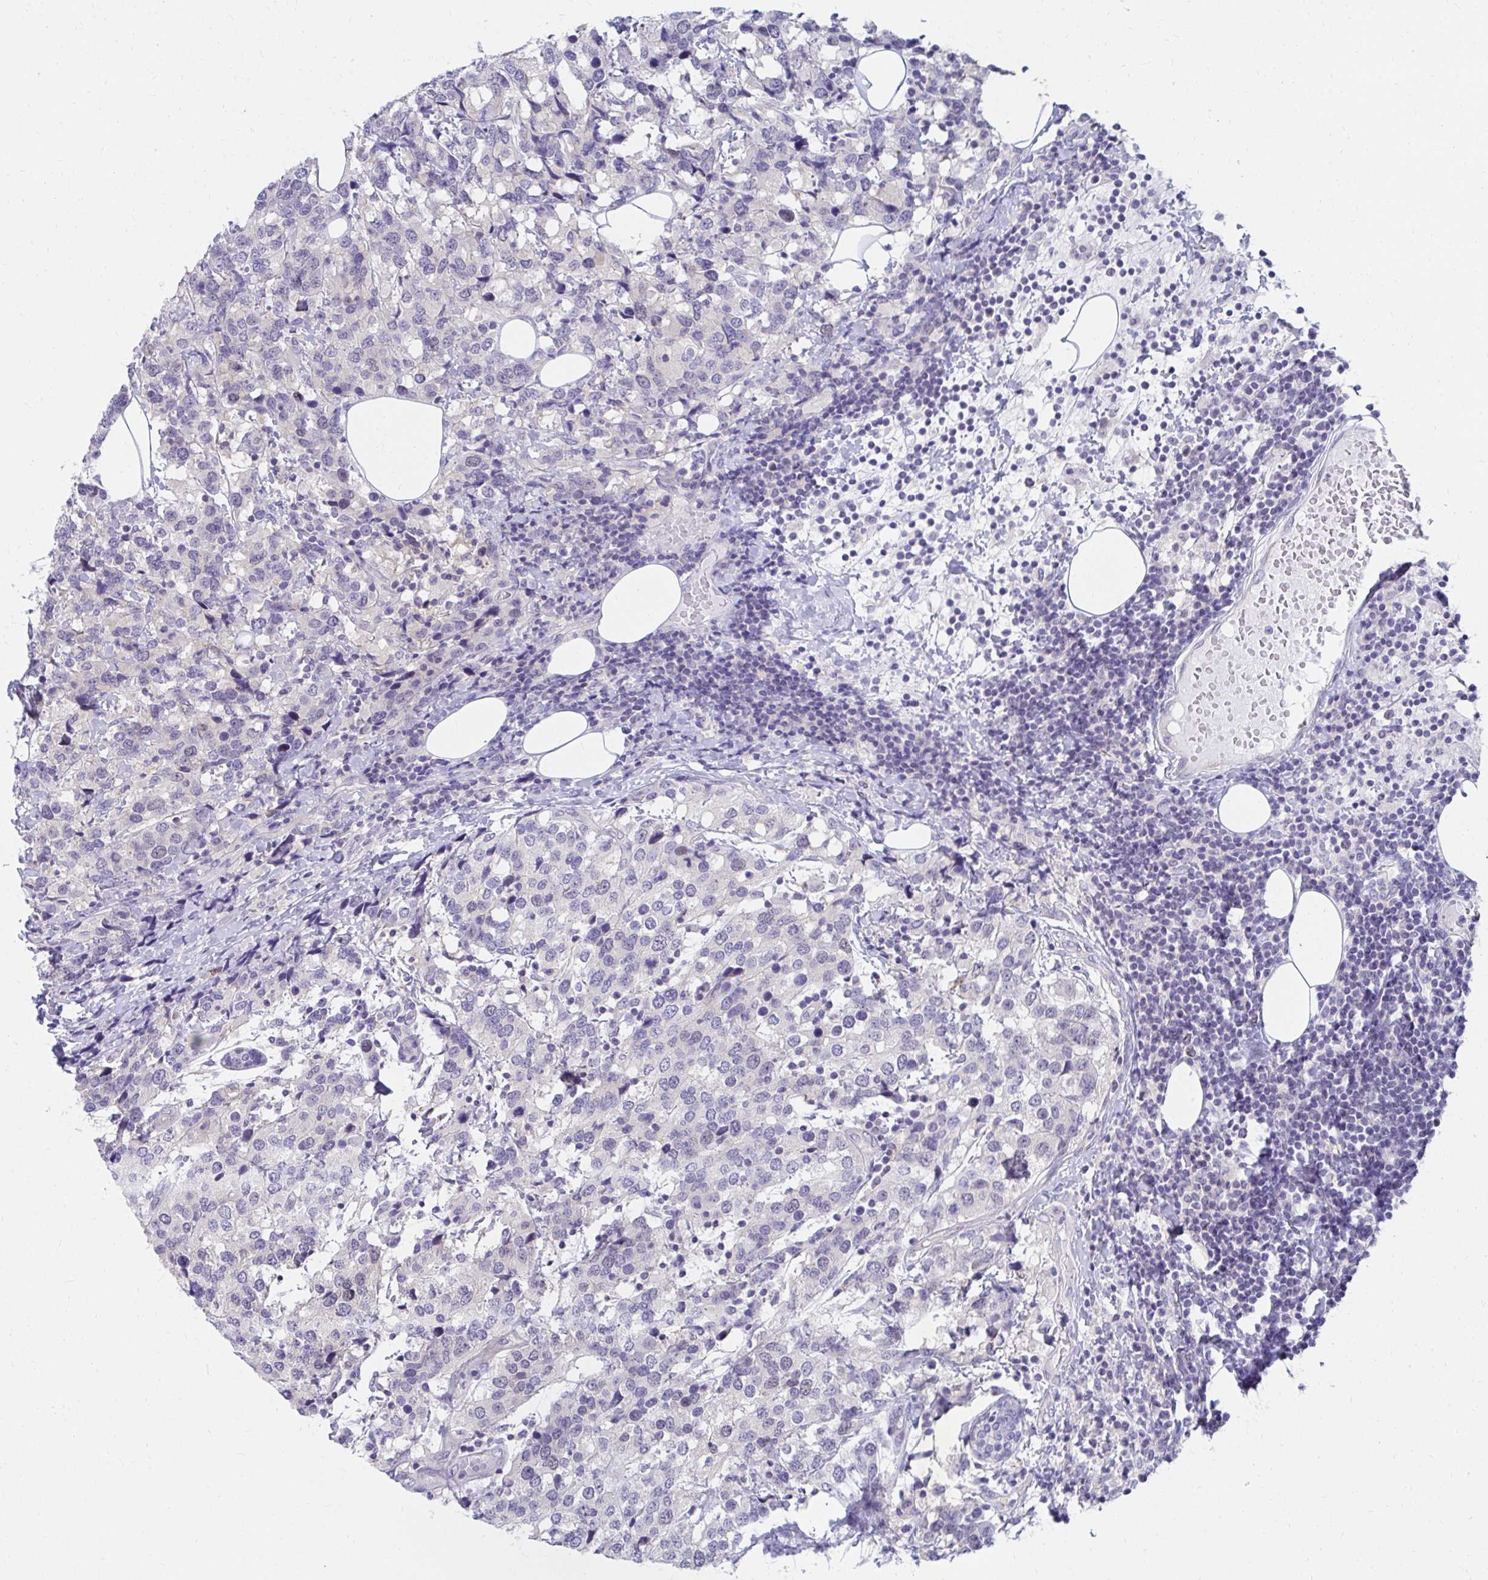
{"staining": {"intensity": "negative", "quantity": "none", "location": "none"}, "tissue": "breast cancer", "cell_type": "Tumor cells", "image_type": "cancer", "snomed": [{"axis": "morphology", "description": "Lobular carcinoma"}, {"axis": "topography", "description": "Breast"}], "caption": "This micrograph is of breast lobular carcinoma stained with immunohistochemistry to label a protein in brown with the nuclei are counter-stained blue. There is no expression in tumor cells. (DAB immunohistochemistry, high magnification).", "gene": "C19orf81", "patient": {"sex": "female", "age": 59}}